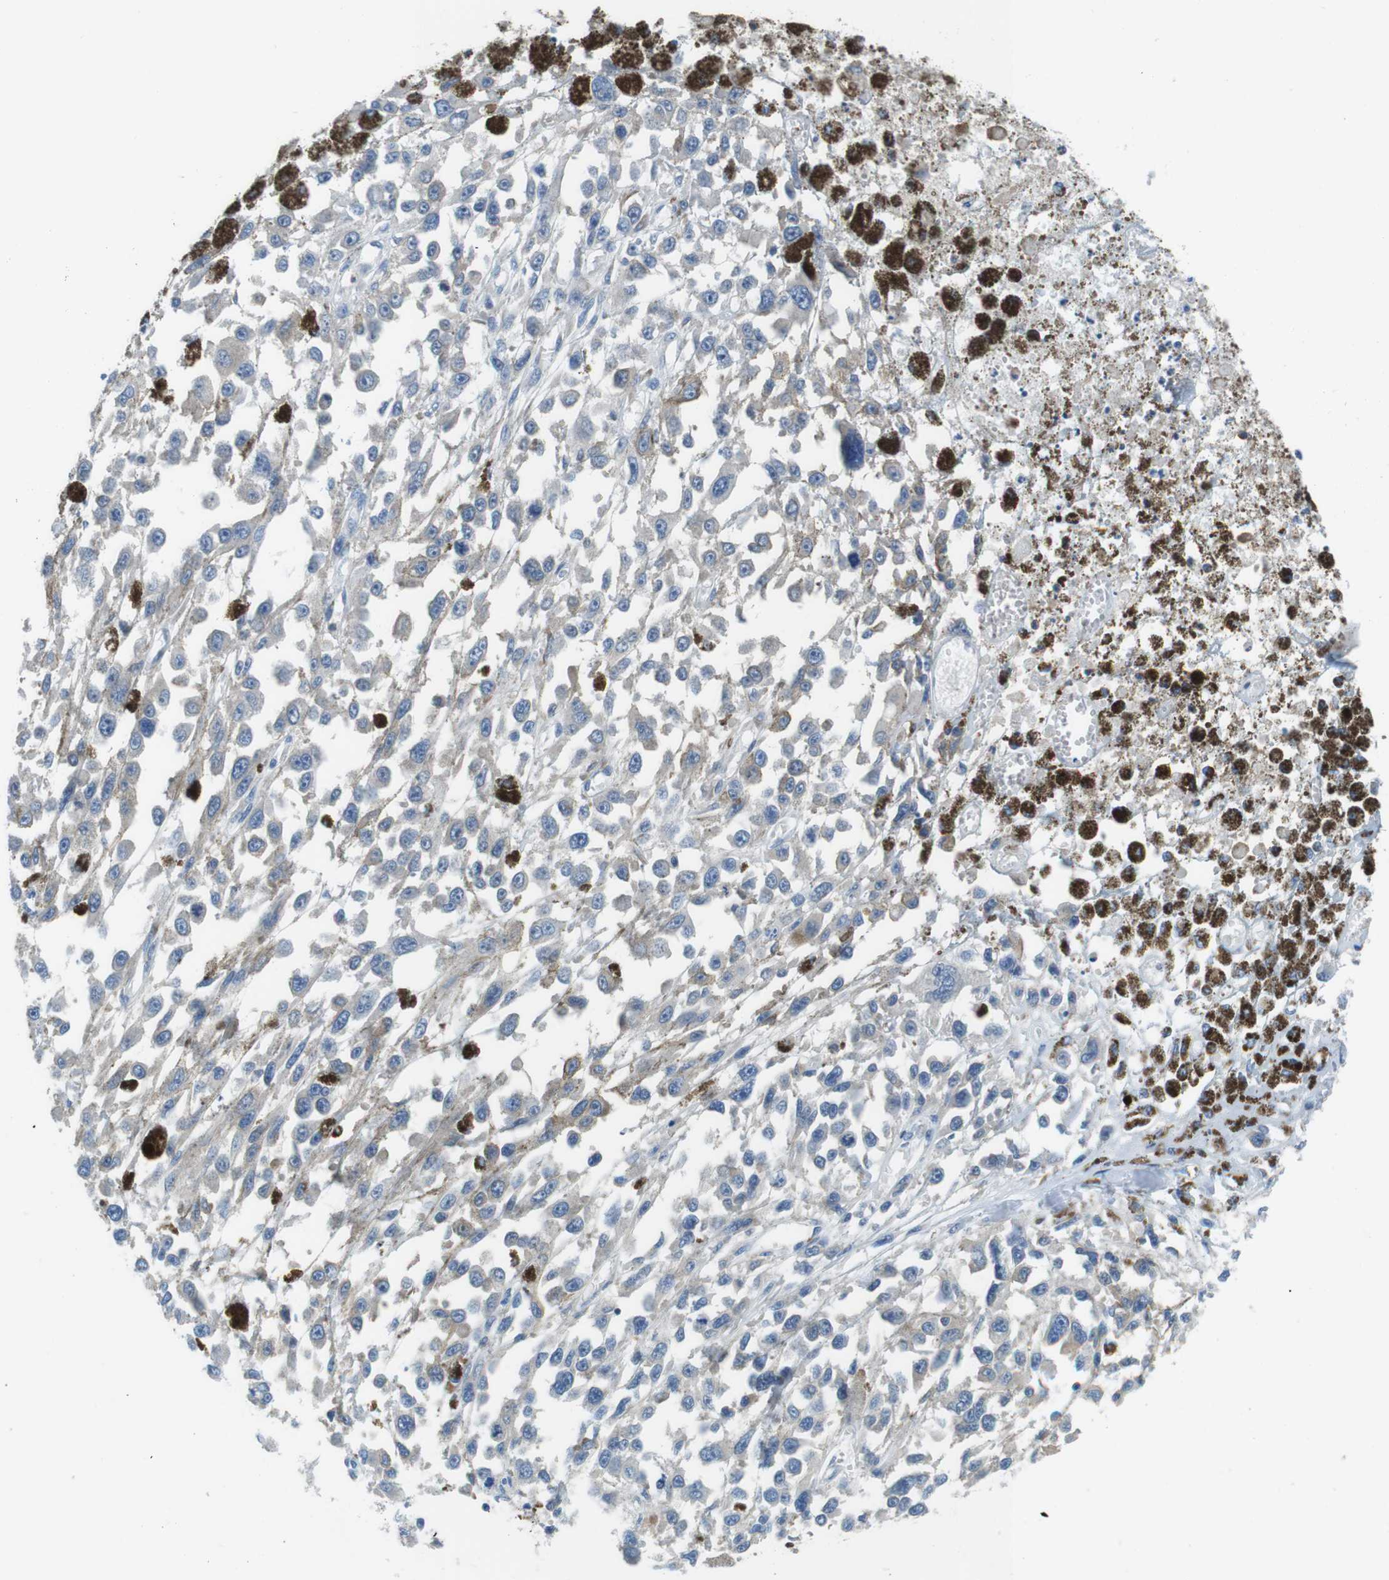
{"staining": {"intensity": "negative", "quantity": "none", "location": "none"}, "tissue": "melanoma", "cell_type": "Tumor cells", "image_type": "cancer", "snomed": [{"axis": "morphology", "description": "Malignant melanoma, Metastatic site"}, {"axis": "topography", "description": "Lymph node"}], "caption": "IHC image of human melanoma stained for a protein (brown), which reveals no staining in tumor cells.", "gene": "EMP2", "patient": {"sex": "male", "age": 59}}